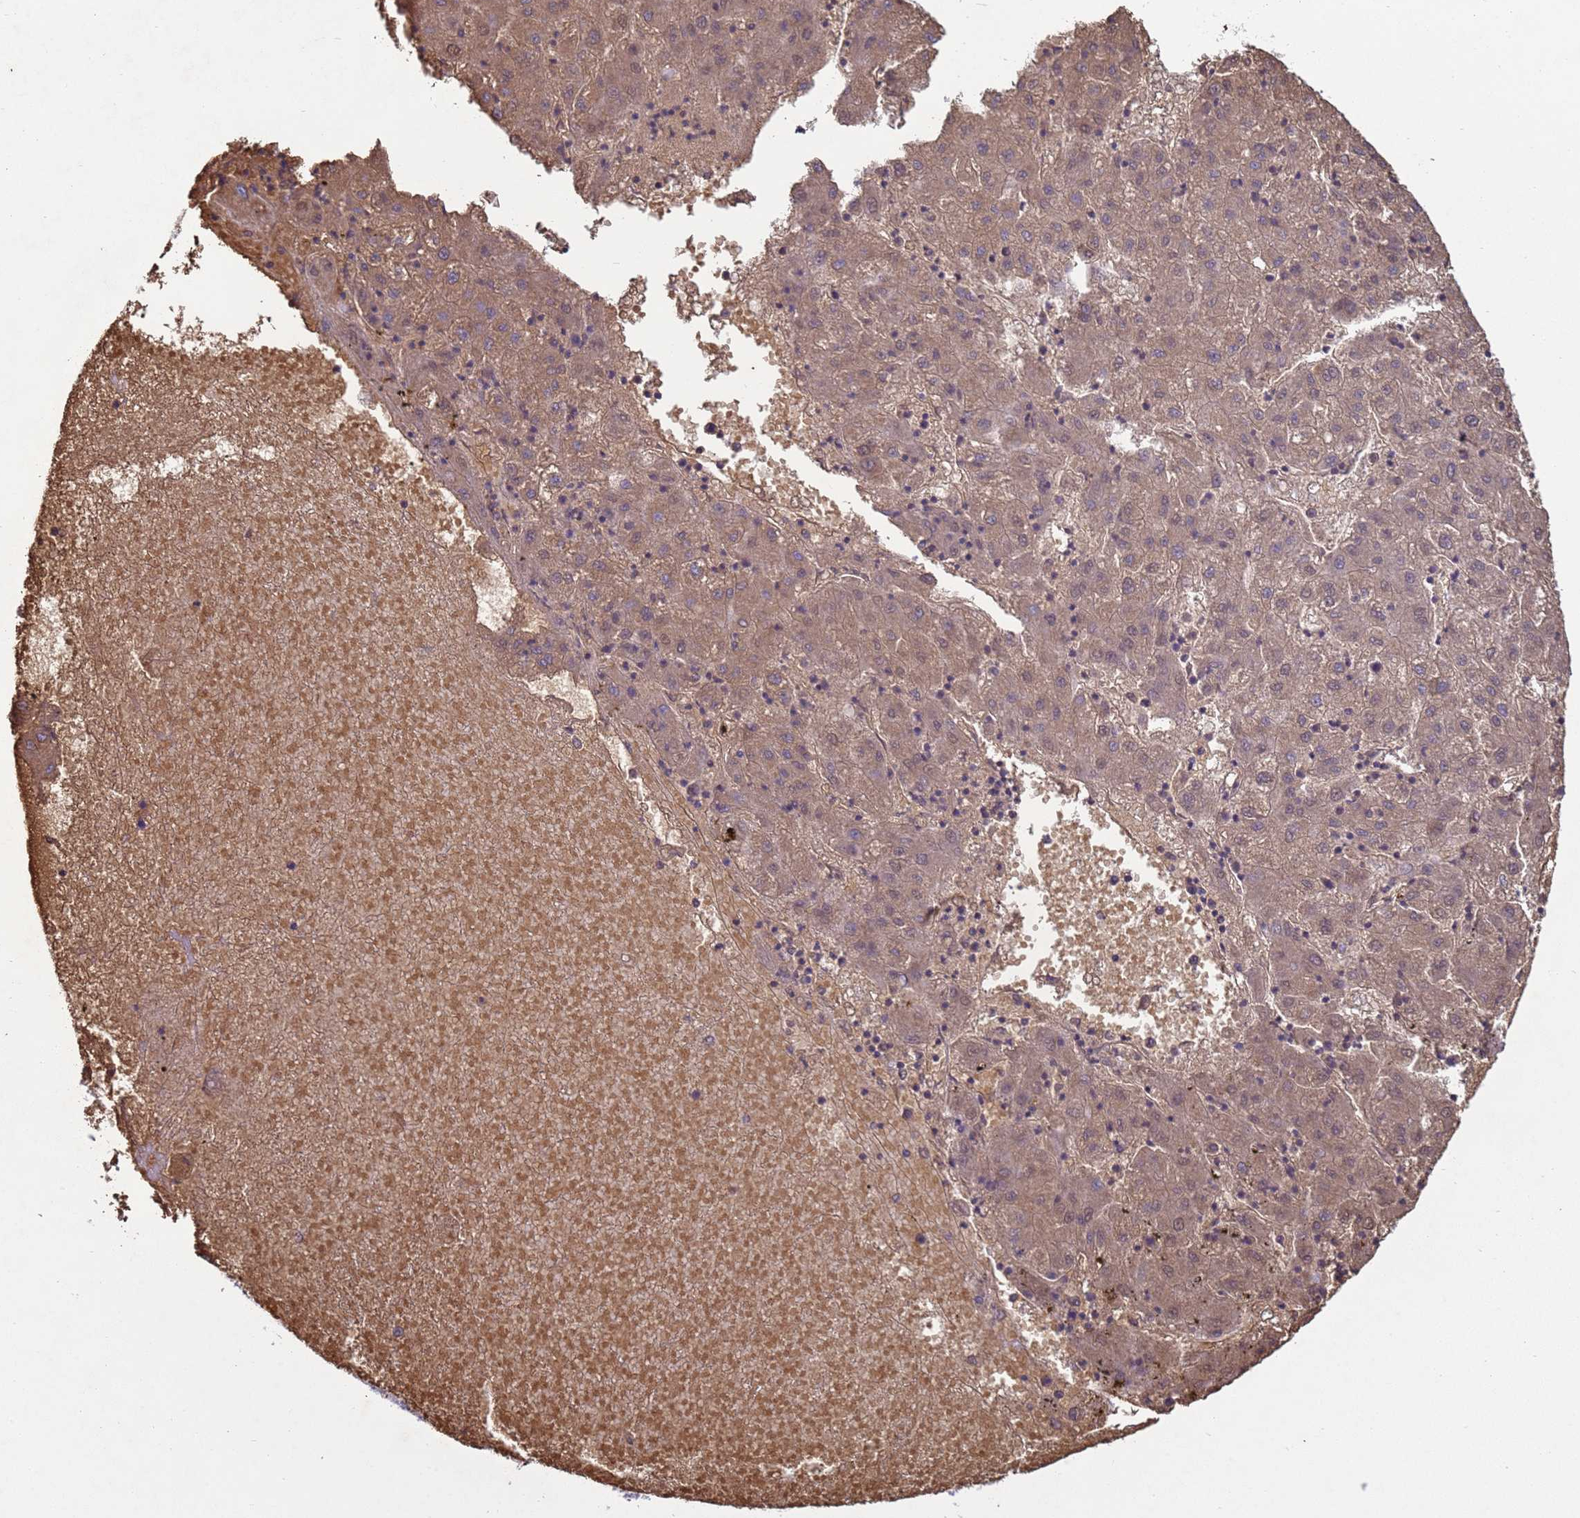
{"staining": {"intensity": "weak", "quantity": ">75%", "location": "cytoplasmic/membranous,nuclear"}, "tissue": "liver cancer", "cell_type": "Tumor cells", "image_type": "cancer", "snomed": [{"axis": "morphology", "description": "Carcinoma, Hepatocellular, NOS"}, {"axis": "topography", "description": "Liver"}], "caption": "Human hepatocellular carcinoma (liver) stained for a protein (brown) reveals weak cytoplasmic/membranous and nuclear positive staining in approximately >75% of tumor cells.", "gene": "SGIP1", "patient": {"sex": "male", "age": 72}}